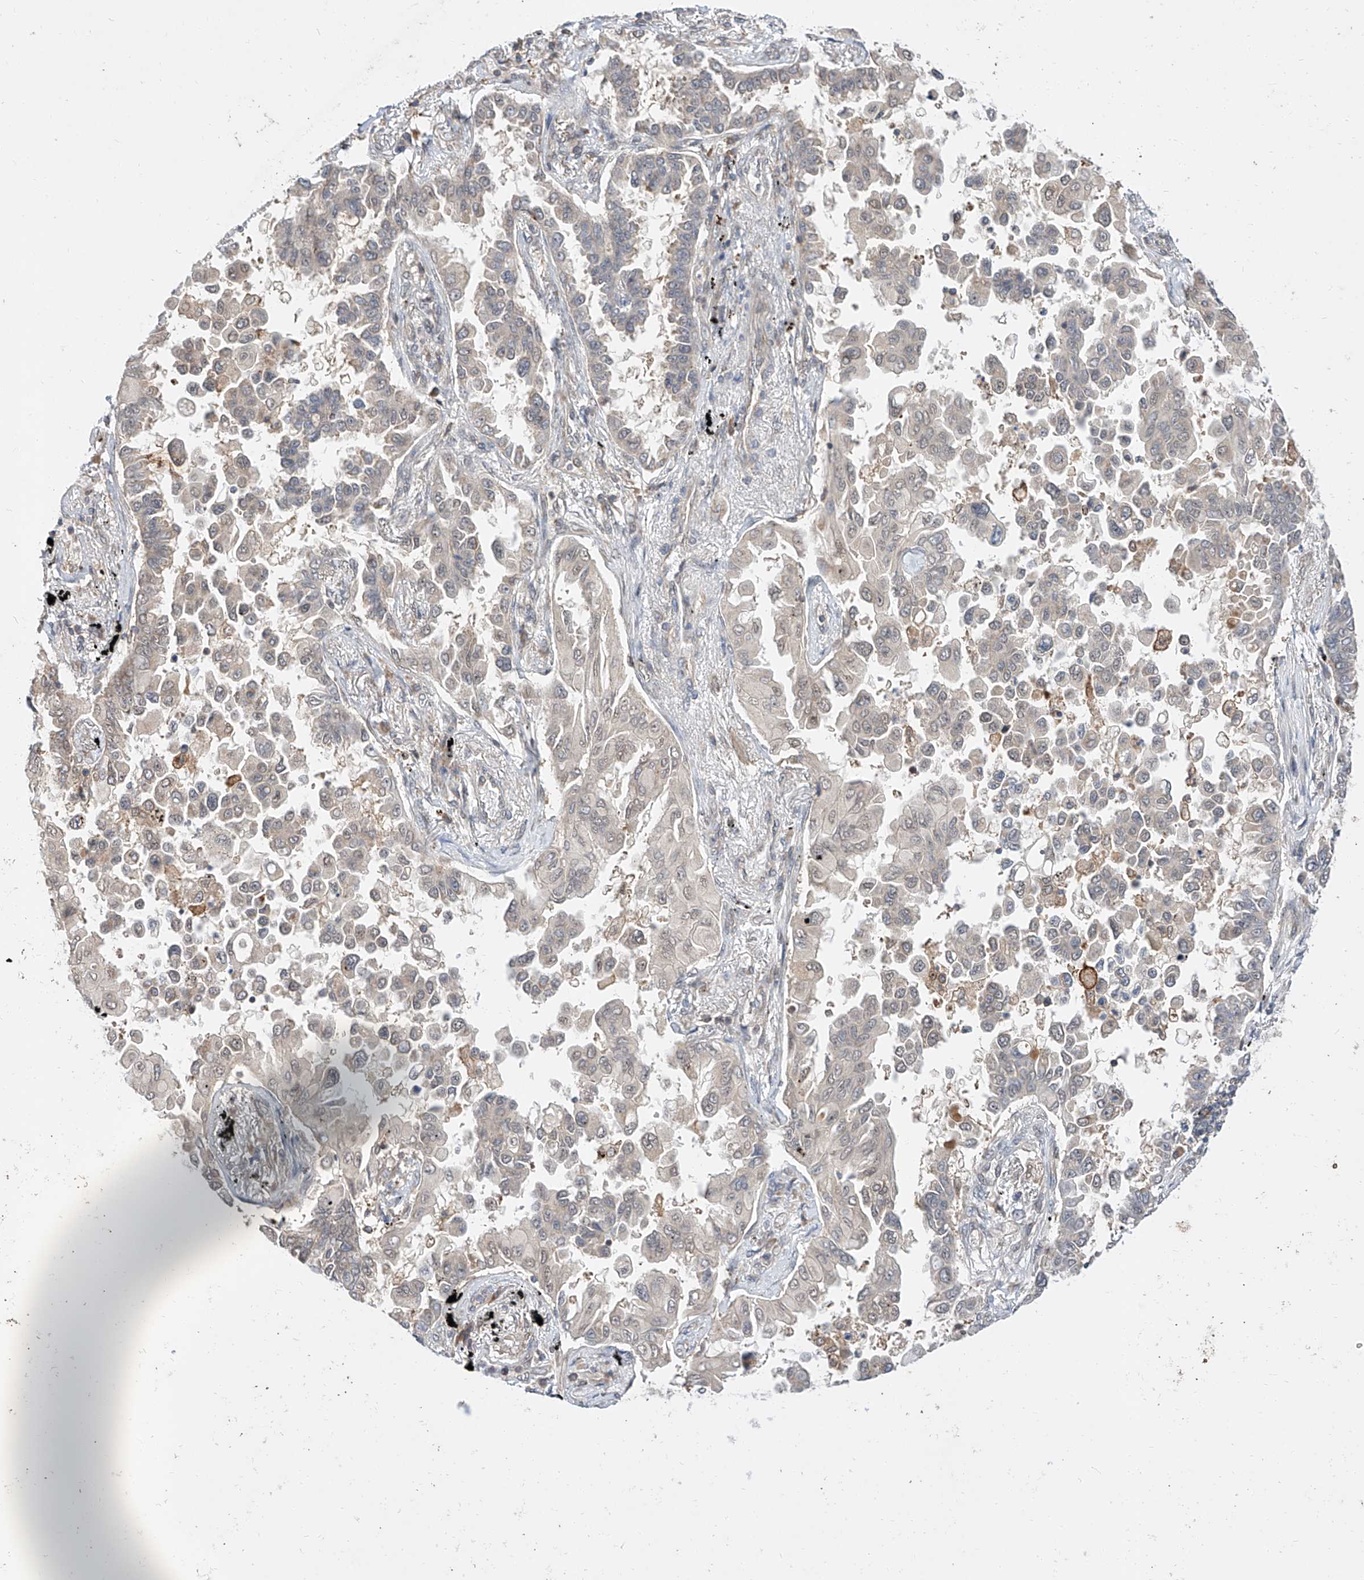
{"staining": {"intensity": "weak", "quantity": "25%-75%", "location": "cytoplasmic/membranous,nuclear"}, "tissue": "lung cancer", "cell_type": "Tumor cells", "image_type": "cancer", "snomed": [{"axis": "morphology", "description": "Adenocarcinoma, NOS"}, {"axis": "topography", "description": "Lung"}], "caption": "Weak cytoplasmic/membranous and nuclear protein expression is seen in approximately 25%-75% of tumor cells in adenocarcinoma (lung).", "gene": "DIRAS3", "patient": {"sex": "female", "age": 67}}